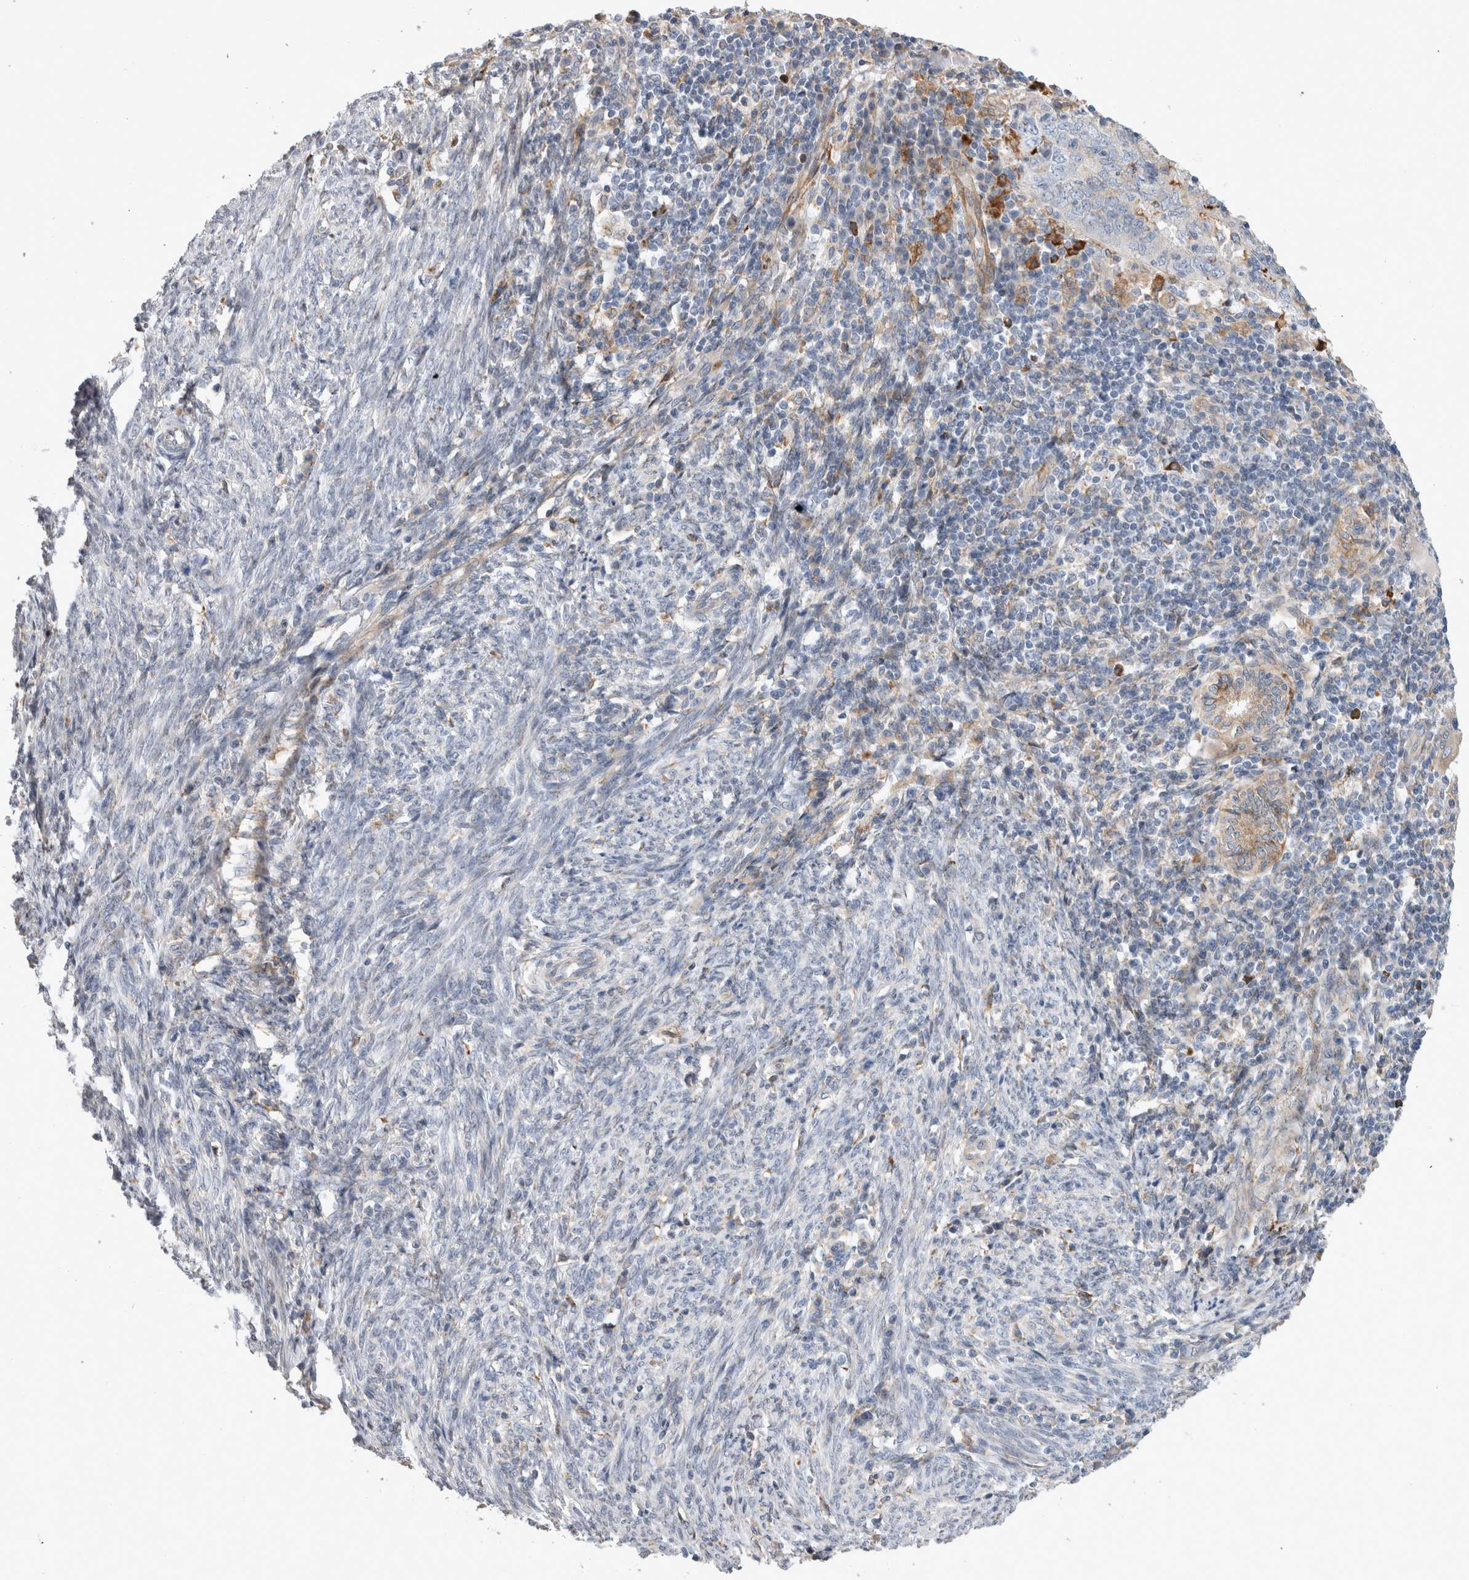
{"staining": {"intensity": "moderate", "quantity": "<25%", "location": "cytoplasmic/membranous"}, "tissue": "endometrial cancer", "cell_type": "Tumor cells", "image_type": "cancer", "snomed": [{"axis": "morphology", "description": "Adenocarcinoma, NOS"}, {"axis": "topography", "description": "Uterus"}], "caption": "Immunohistochemistry histopathology image of neoplastic tissue: human adenocarcinoma (endometrial) stained using IHC displays low levels of moderate protein expression localized specifically in the cytoplasmic/membranous of tumor cells, appearing as a cytoplasmic/membranous brown color.", "gene": "TRMT9B", "patient": {"sex": "female", "age": 77}}